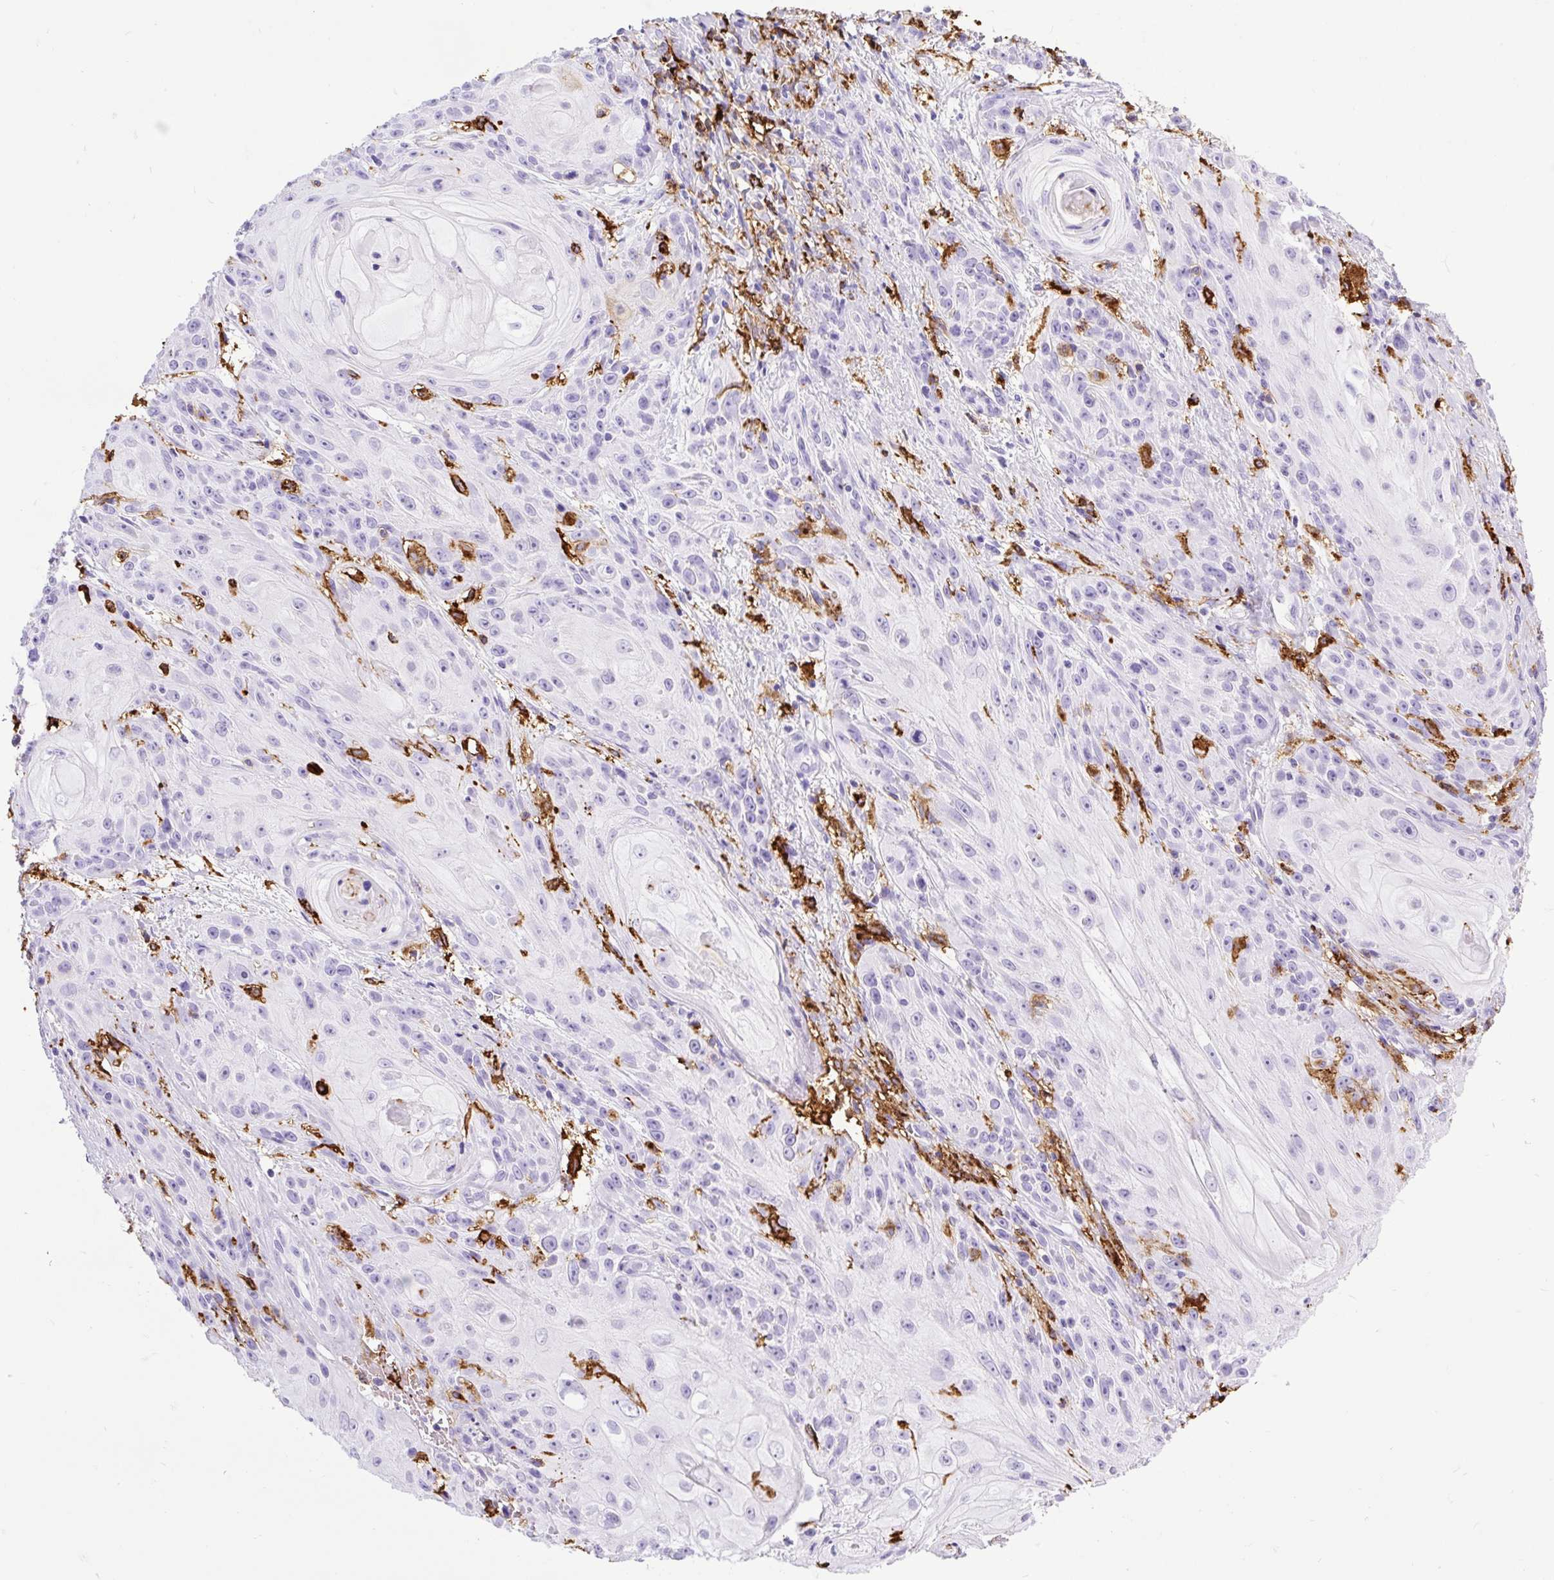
{"staining": {"intensity": "negative", "quantity": "none", "location": "none"}, "tissue": "skin cancer", "cell_type": "Tumor cells", "image_type": "cancer", "snomed": [{"axis": "morphology", "description": "Squamous cell carcinoma, NOS"}, {"axis": "topography", "description": "Skin"}, {"axis": "topography", "description": "Vulva"}], "caption": "A histopathology image of human skin cancer is negative for staining in tumor cells.", "gene": "HLA-DRA", "patient": {"sex": "female", "age": 76}}